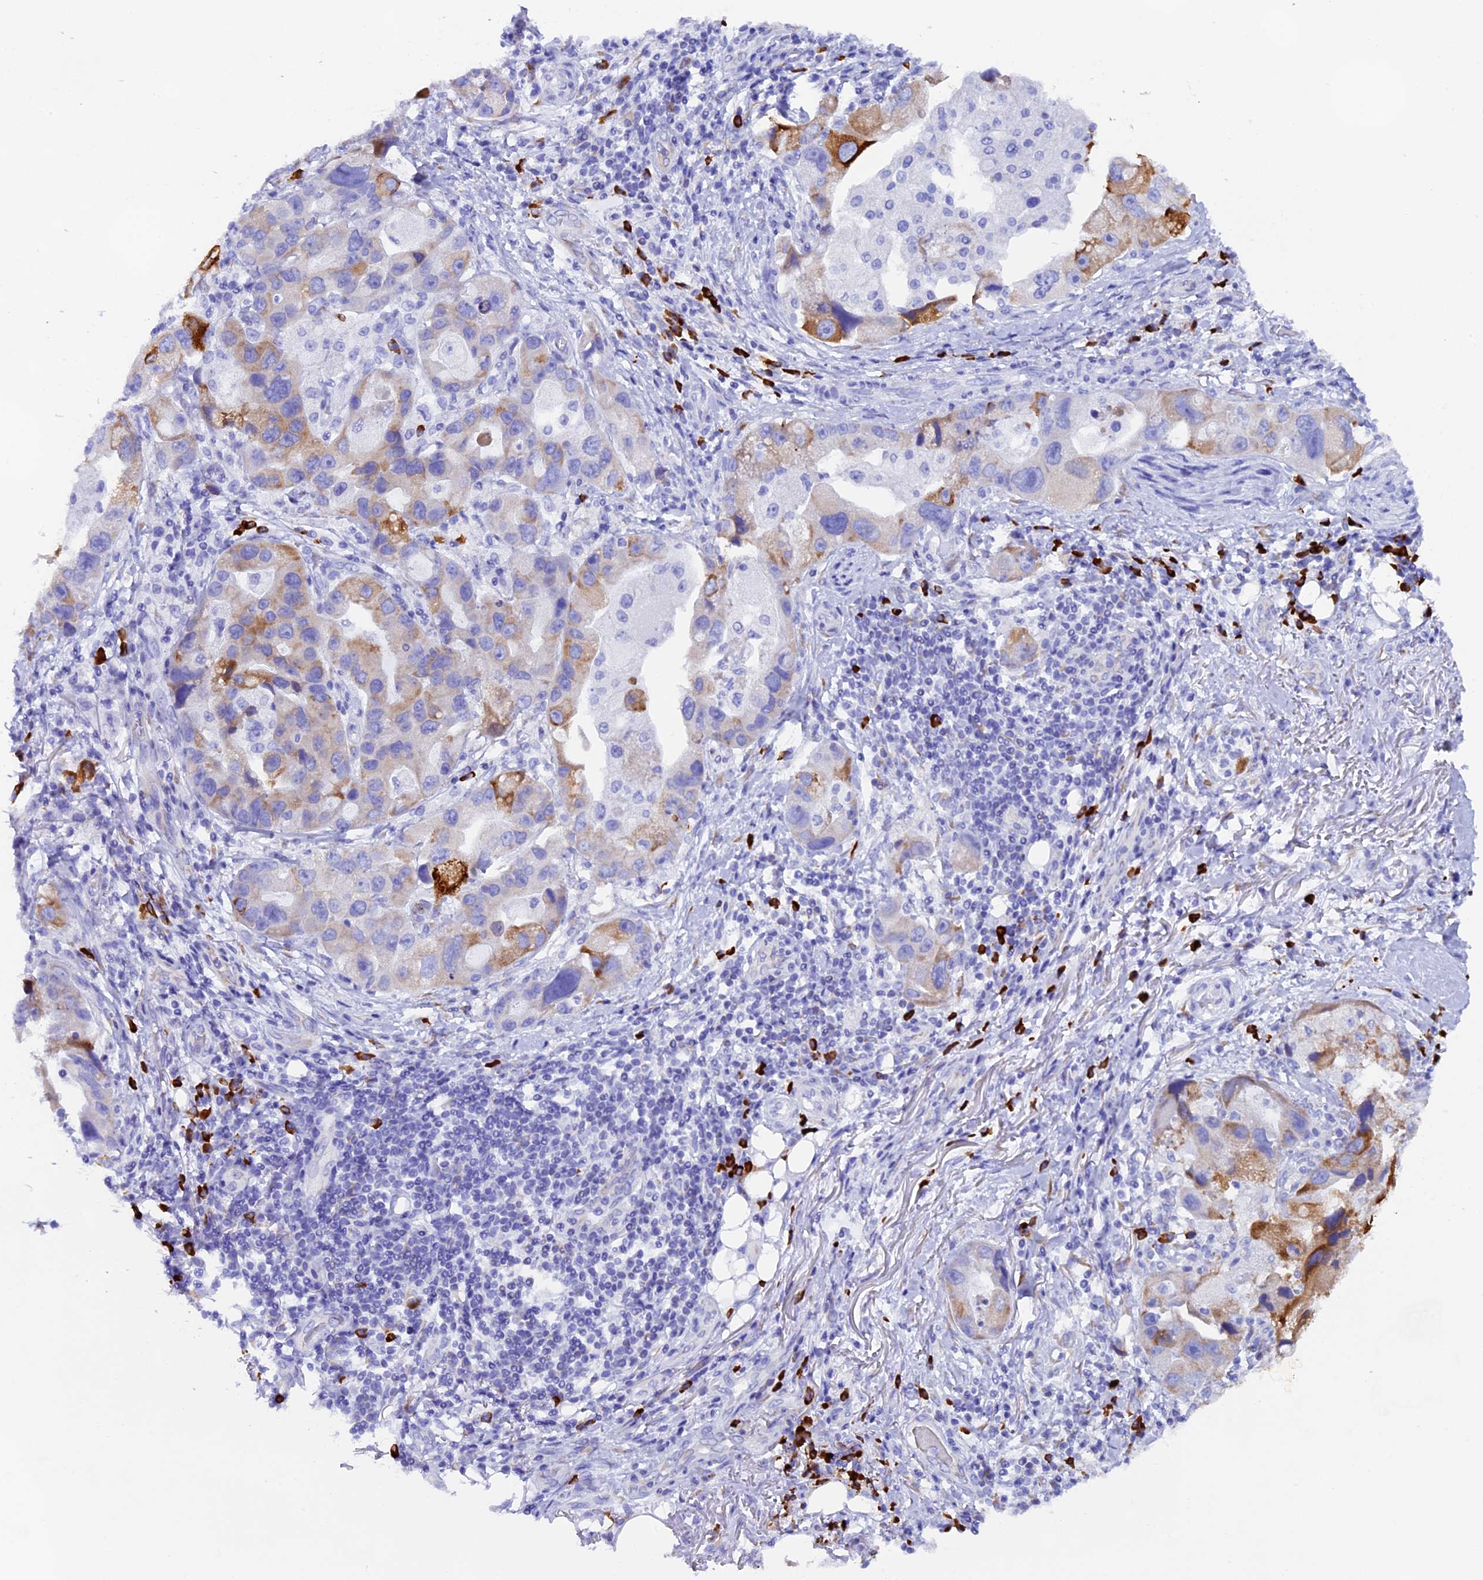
{"staining": {"intensity": "moderate", "quantity": "<25%", "location": "cytoplasmic/membranous"}, "tissue": "lung cancer", "cell_type": "Tumor cells", "image_type": "cancer", "snomed": [{"axis": "morphology", "description": "Adenocarcinoma, NOS"}, {"axis": "topography", "description": "Lung"}], "caption": "IHC image of human lung adenocarcinoma stained for a protein (brown), which displays low levels of moderate cytoplasmic/membranous expression in about <25% of tumor cells.", "gene": "FKBP11", "patient": {"sex": "female", "age": 54}}